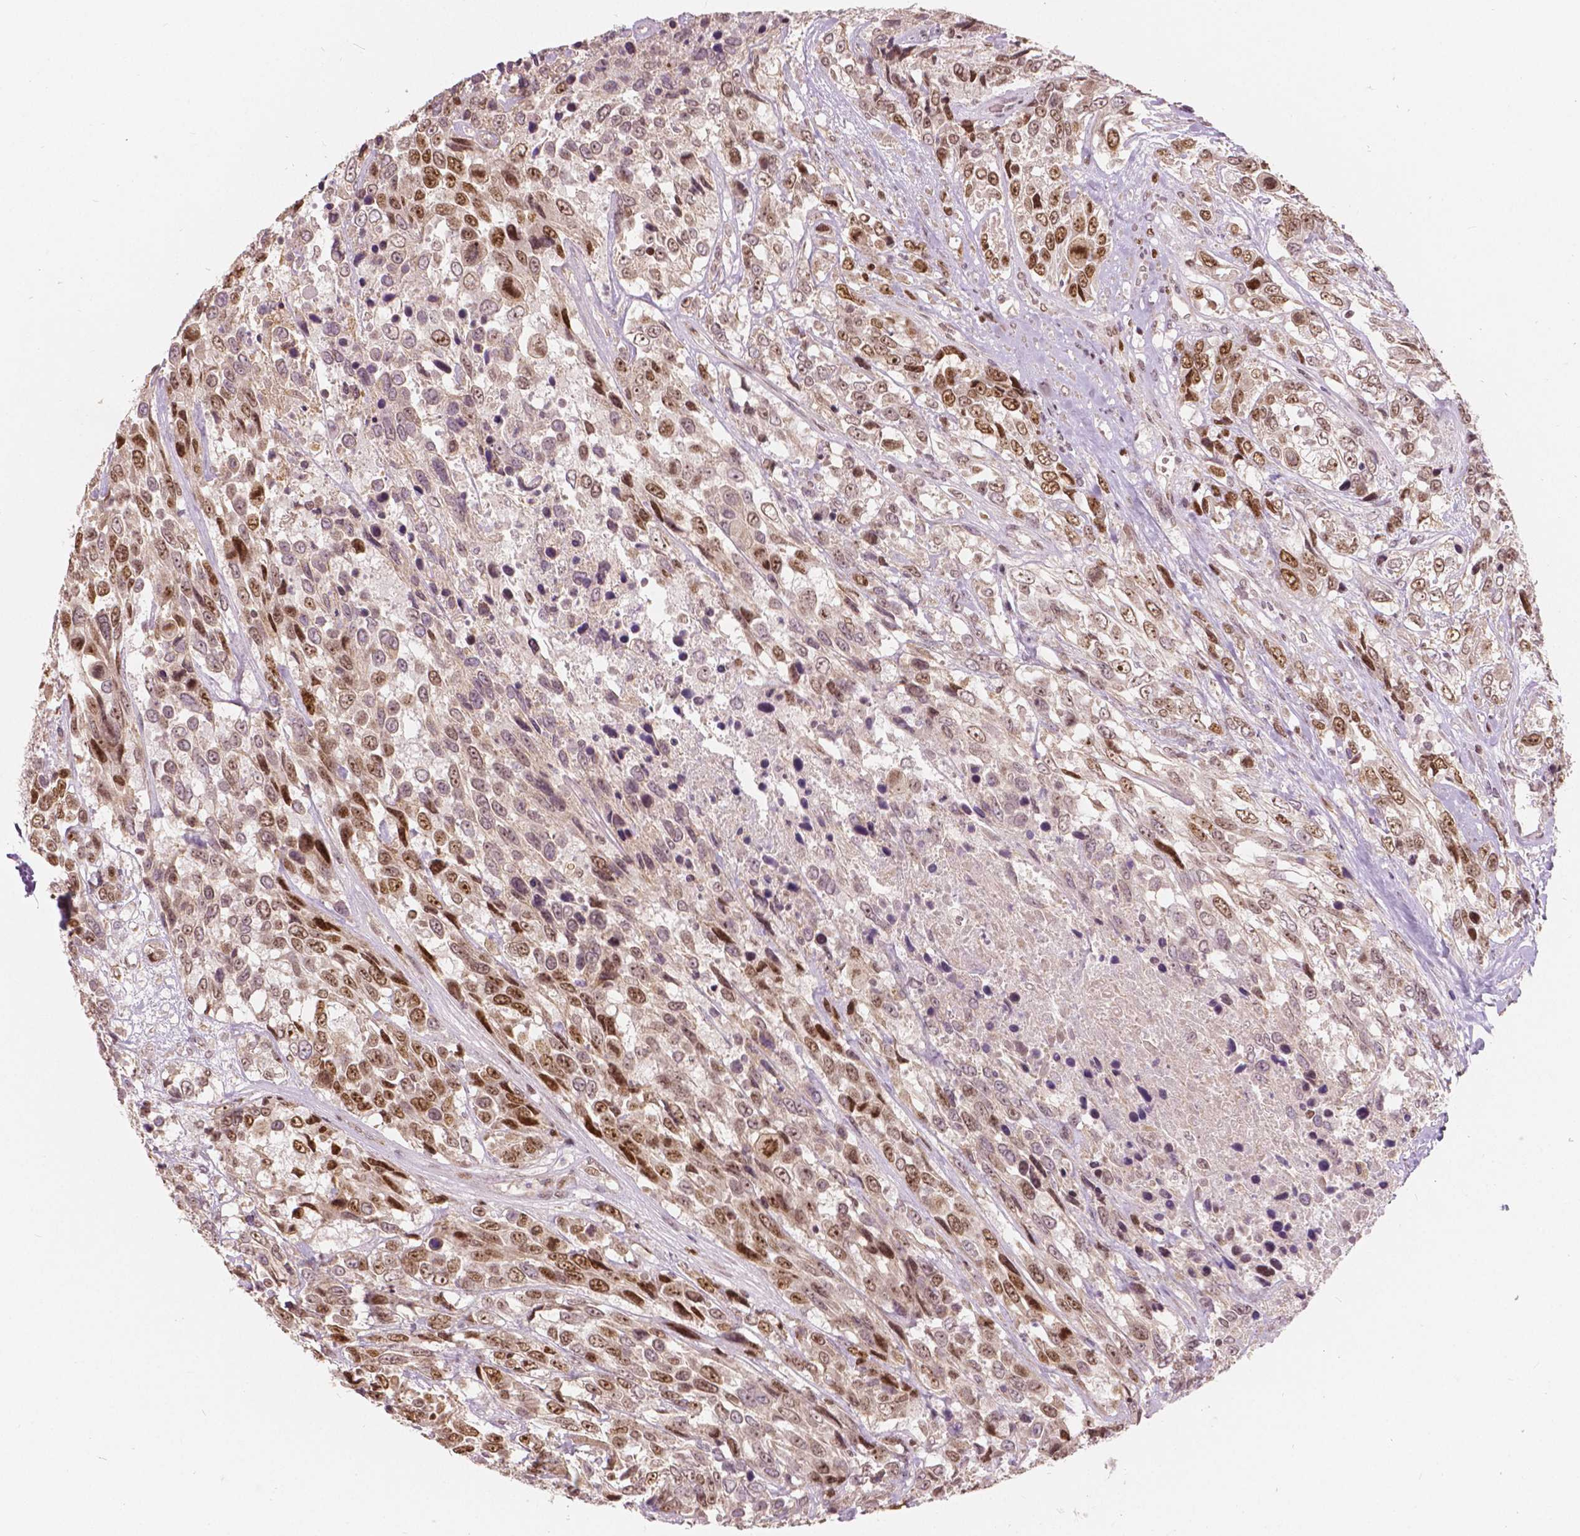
{"staining": {"intensity": "moderate", "quantity": "25%-75%", "location": "nuclear"}, "tissue": "urothelial cancer", "cell_type": "Tumor cells", "image_type": "cancer", "snomed": [{"axis": "morphology", "description": "Urothelial carcinoma, High grade"}, {"axis": "topography", "description": "Urinary bladder"}], "caption": "Moderate nuclear positivity for a protein is identified in about 25%-75% of tumor cells of high-grade urothelial carcinoma using IHC.", "gene": "NSD2", "patient": {"sex": "female", "age": 70}}